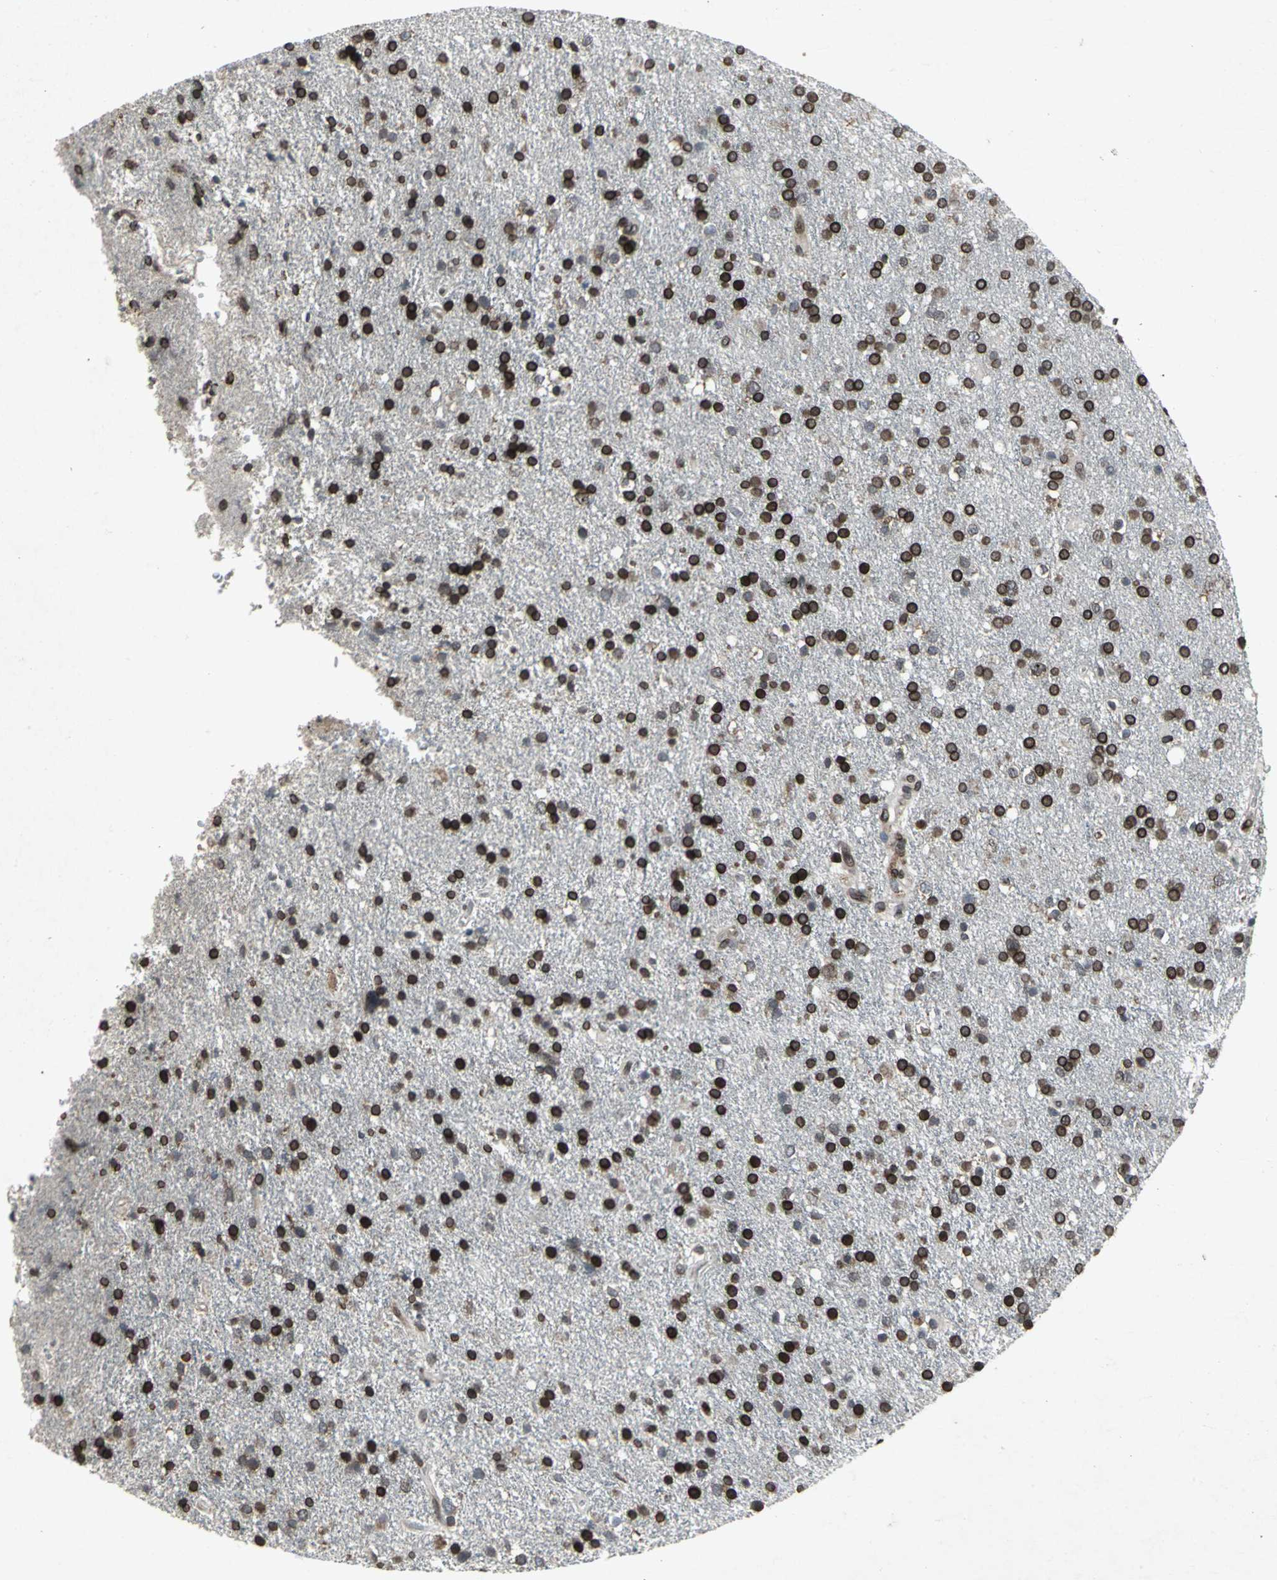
{"staining": {"intensity": "strong", "quantity": ">75%", "location": "cytoplasmic/membranous,nuclear"}, "tissue": "glioma", "cell_type": "Tumor cells", "image_type": "cancer", "snomed": [{"axis": "morphology", "description": "Glioma, malignant, High grade"}, {"axis": "topography", "description": "Brain"}], "caption": "Glioma tissue reveals strong cytoplasmic/membranous and nuclear staining in about >75% of tumor cells", "gene": "SH2B3", "patient": {"sex": "male", "age": 33}}